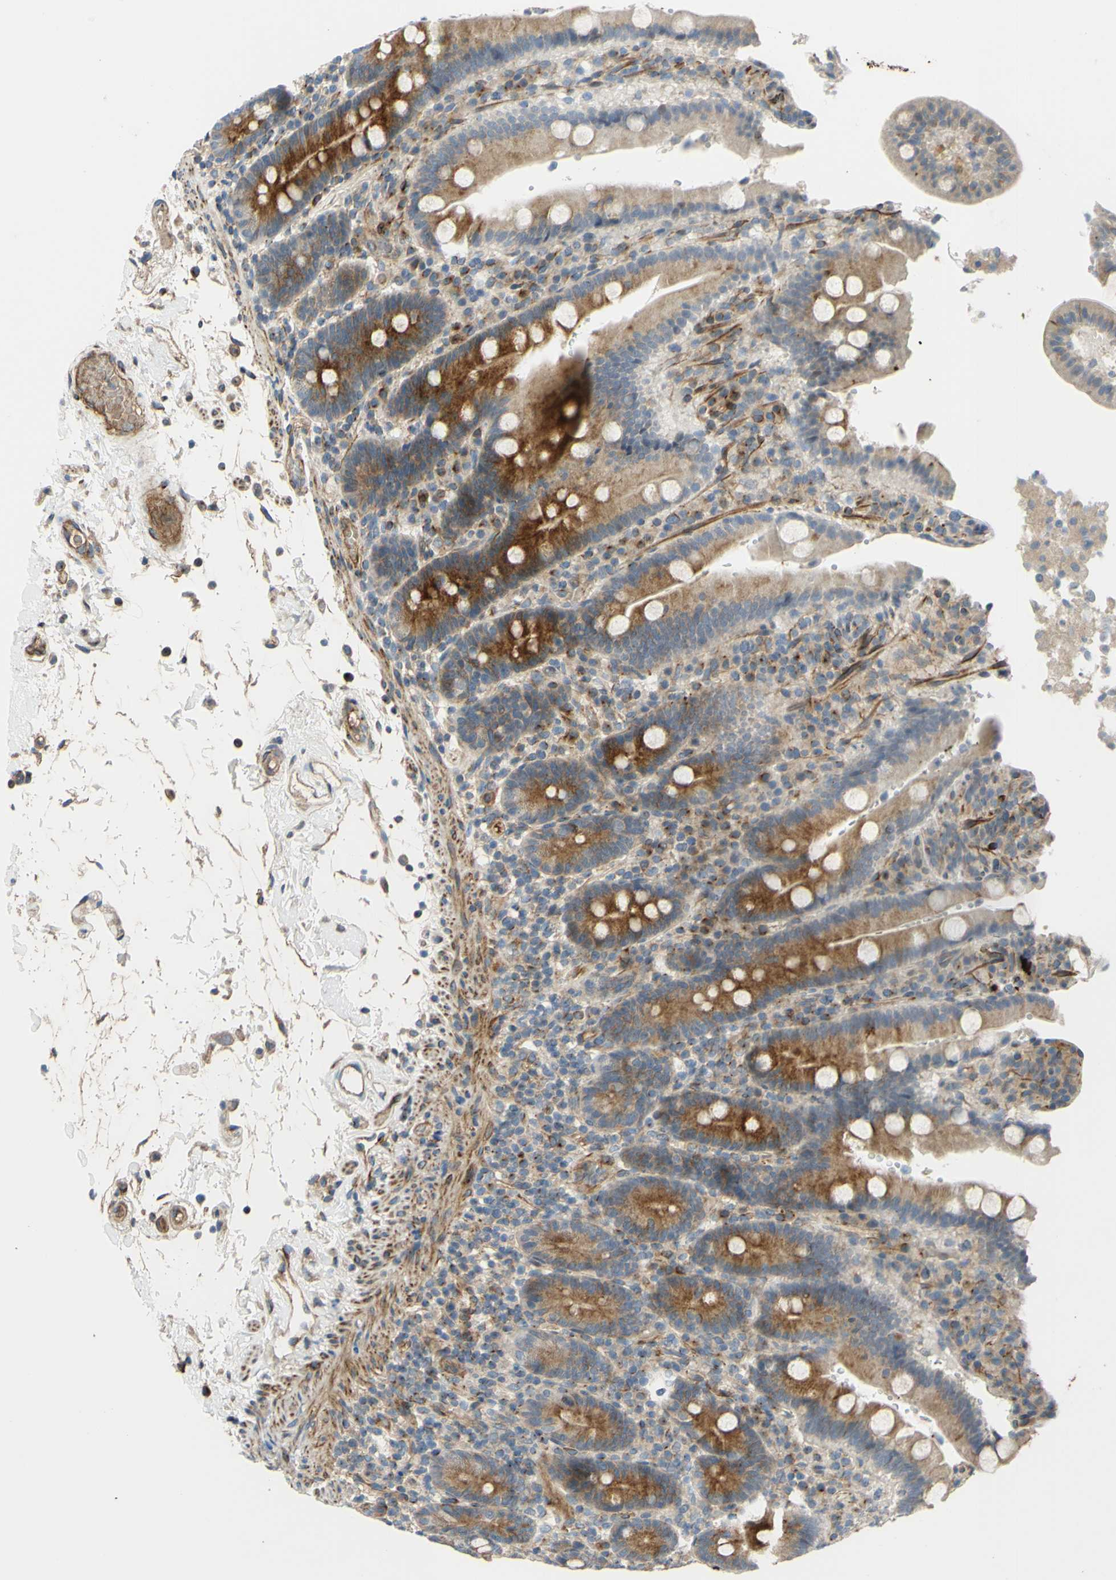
{"staining": {"intensity": "strong", "quantity": ">75%", "location": "cytoplasmic/membranous"}, "tissue": "duodenum", "cell_type": "Glandular cells", "image_type": "normal", "snomed": [{"axis": "morphology", "description": "Normal tissue, NOS"}, {"axis": "topography", "description": "Small intestine, NOS"}], "caption": "A high amount of strong cytoplasmic/membranous expression is identified in about >75% of glandular cells in normal duodenum.", "gene": "ARHGAP1", "patient": {"sex": "female", "age": 71}}